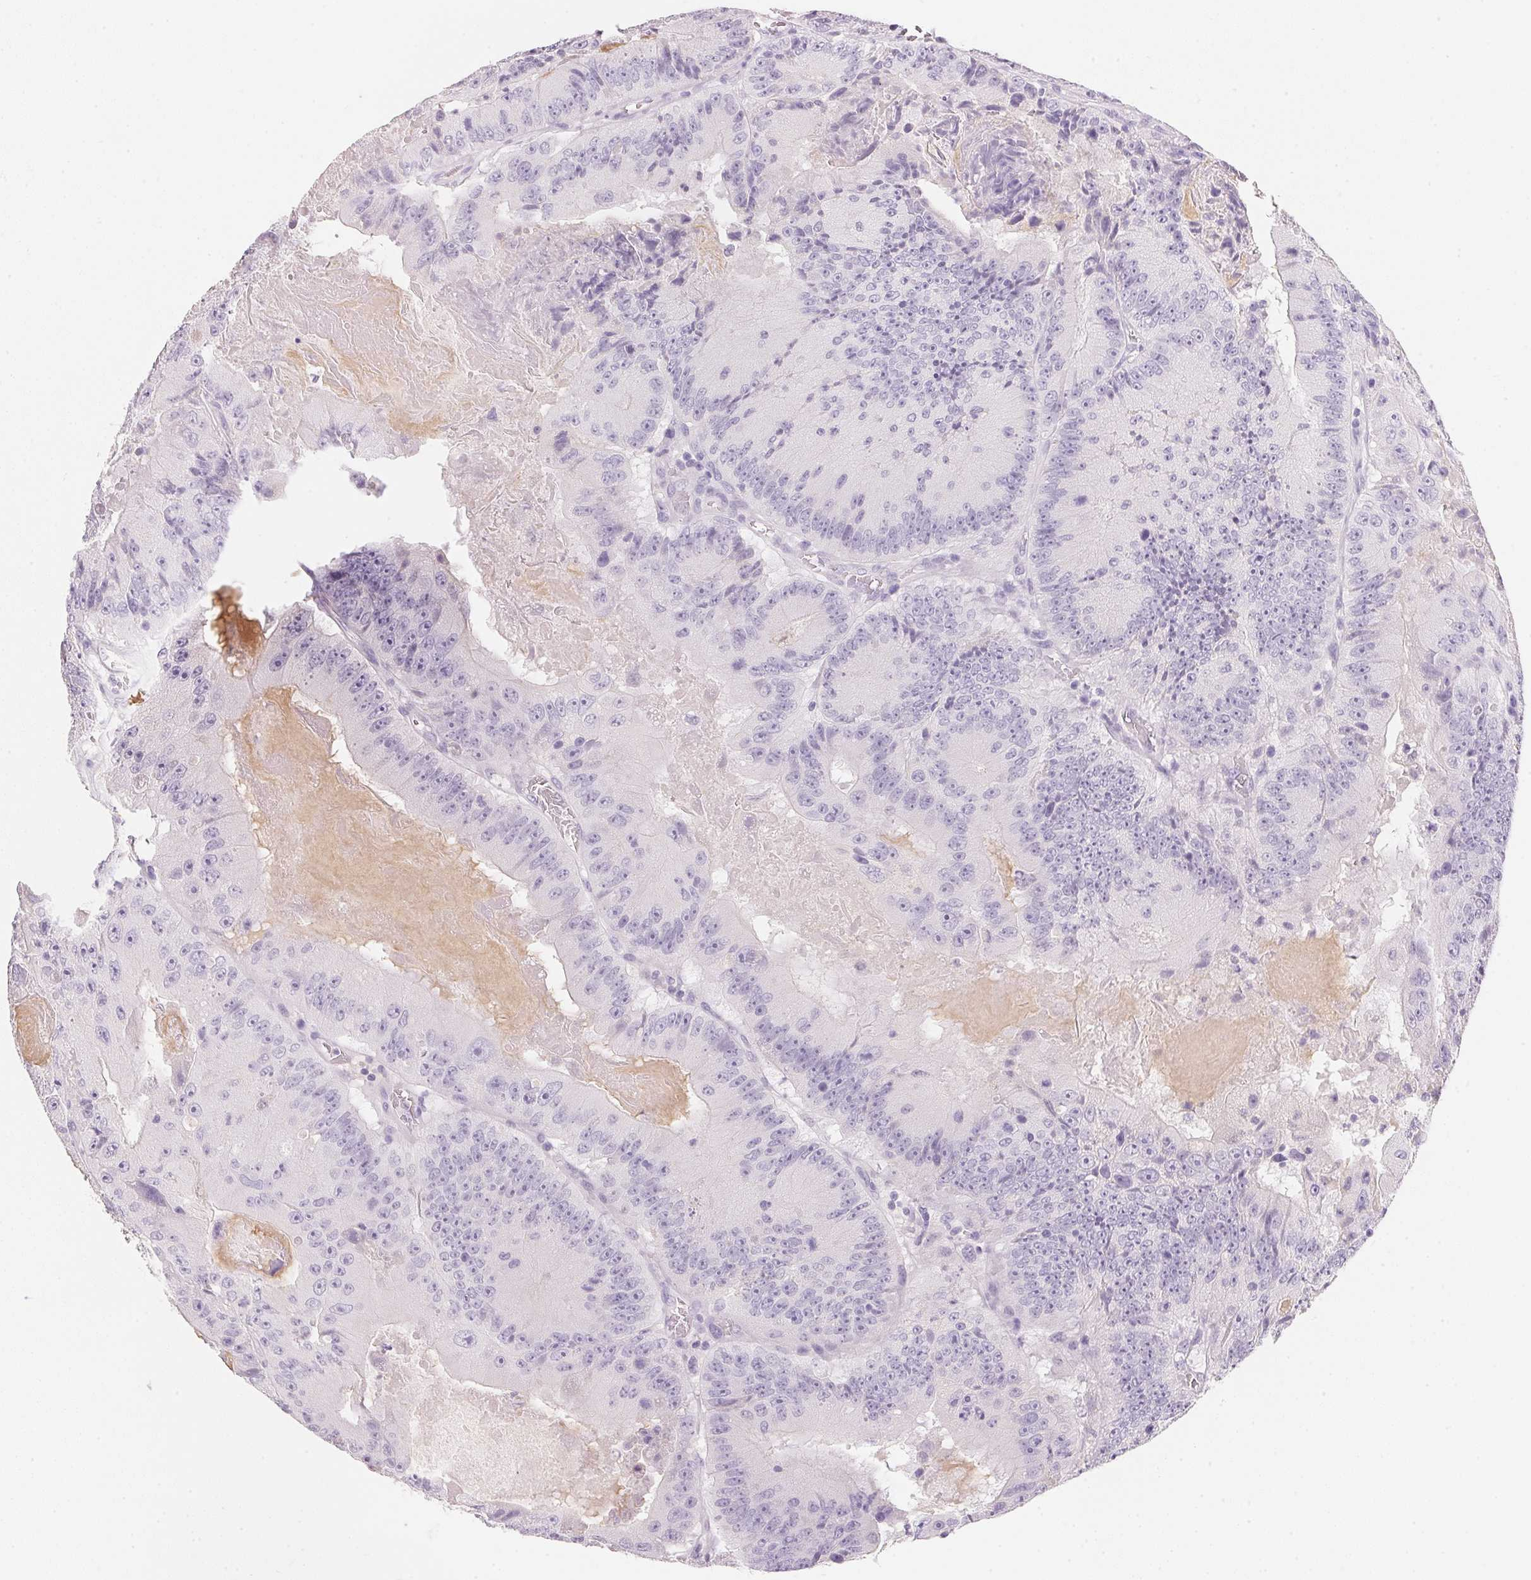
{"staining": {"intensity": "negative", "quantity": "none", "location": "none"}, "tissue": "colorectal cancer", "cell_type": "Tumor cells", "image_type": "cancer", "snomed": [{"axis": "morphology", "description": "Adenocarcinoma, NOS"}, {"axis": "topography", "description": "Colon"}], "caption": "Tumor cells show no significant positivity in colorectal cancer. (DAB (3,3'-diaminobenzidine) IHC, high magnification).", "gene": "ACP3", "patient": {"sex": "female", "age": 86}}